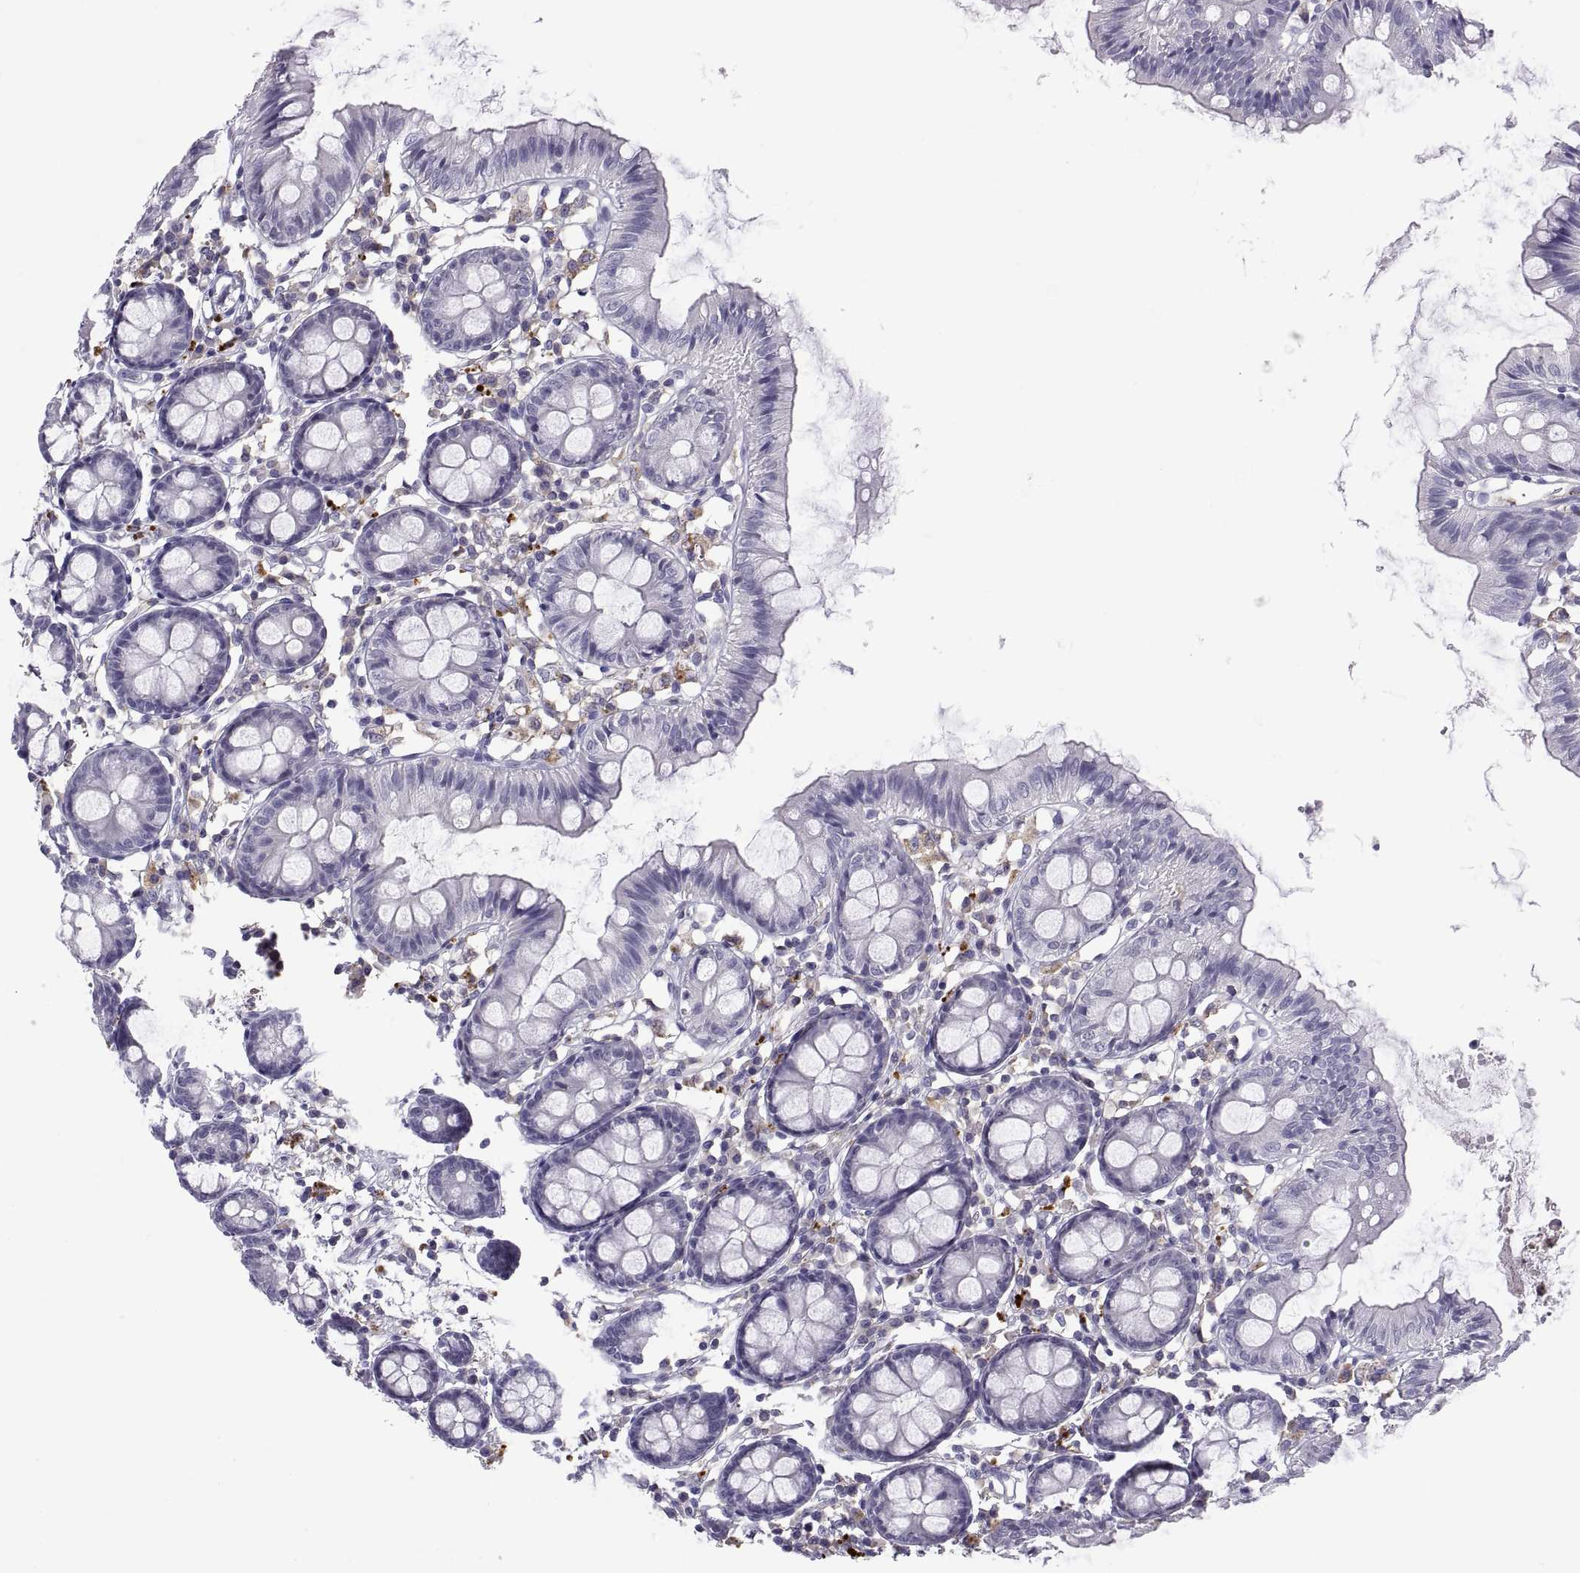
{"staining": {"intensity": "negative", "quantity": "none", "location": "none"}, "tissue": "colon", "cell_type": "Endothelial cells", "image_type": "normal", "snomed": [{"axis": "morphology", "description": "Normal tissue, NOS"}, {"axis": "topography", "description": "Colon"}], "caption": "A photomicrograph of colon stained for a protein shows no brown staining in endothelial cells. Brightfield microscopy of immunohistochemistry stained with DAB (3,3'-diaminobenzidine) (brown) and hematoxylin (blue), captured at high magnification.", "gene": "RGS19", "patient": {"sex": "female", "age": 84}}